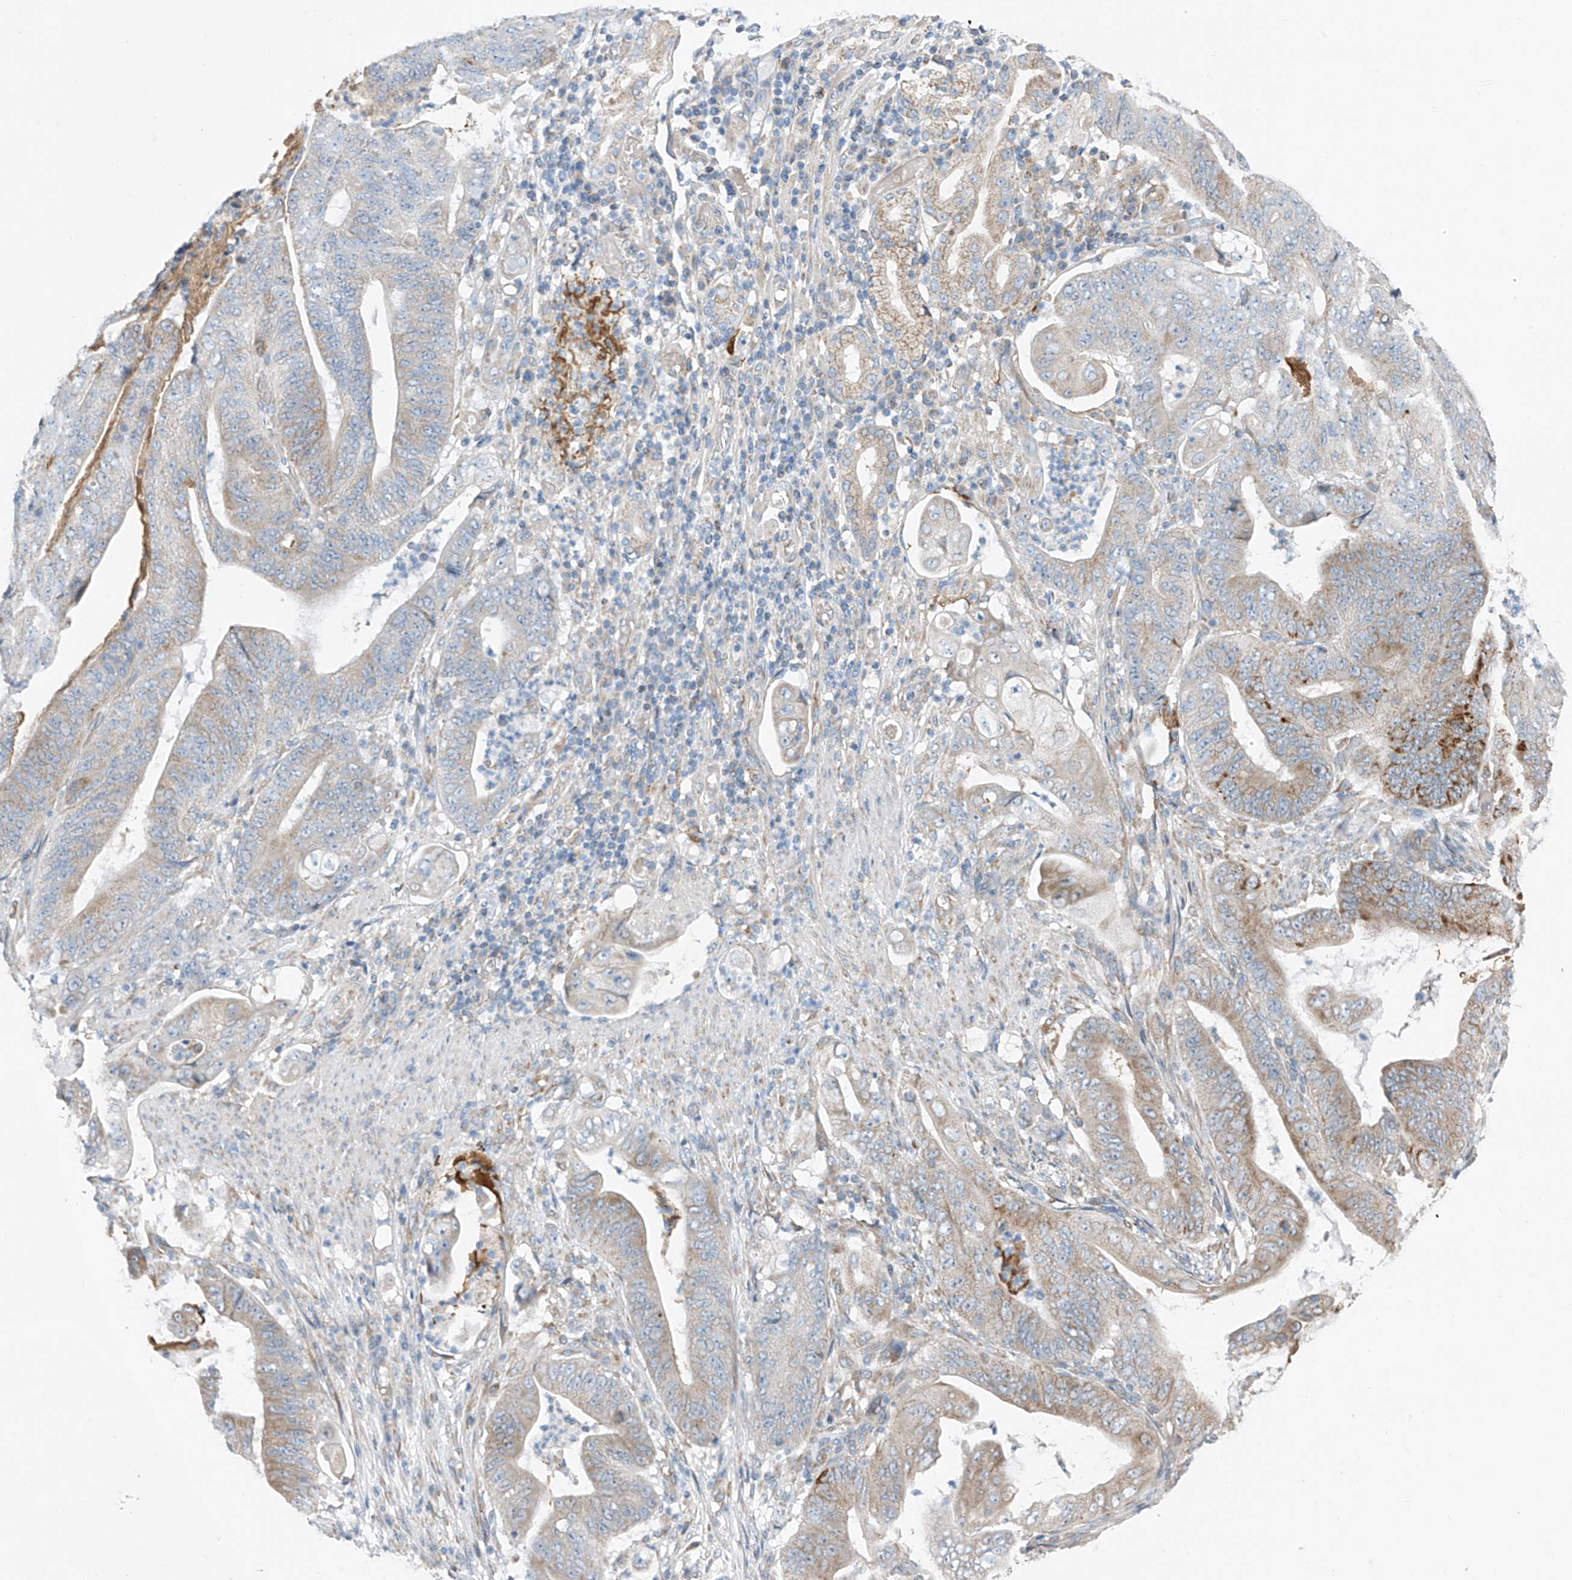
{"staining": {"intensity": "weak", "quantity": "25%-75%", "location": "cytoplasmic/membranous"}, "tissue": "stomach cancer", "cell_type": "Tumor cells", "image_type": "cancer", "snomed": [{"axis": "morphology", "description": "Adenocarcinoma, NOS"}, {"axis": "topography", "description": "Stomach"}], "caption": "Protein staining of adenocarcinoma (stomach) tissue reveals weak cytoplasmic/membranous staining in approximately 25%-75% of tumor cells.", "gene": "EOMES", "patient": {"sex": "female", "age": 73}}